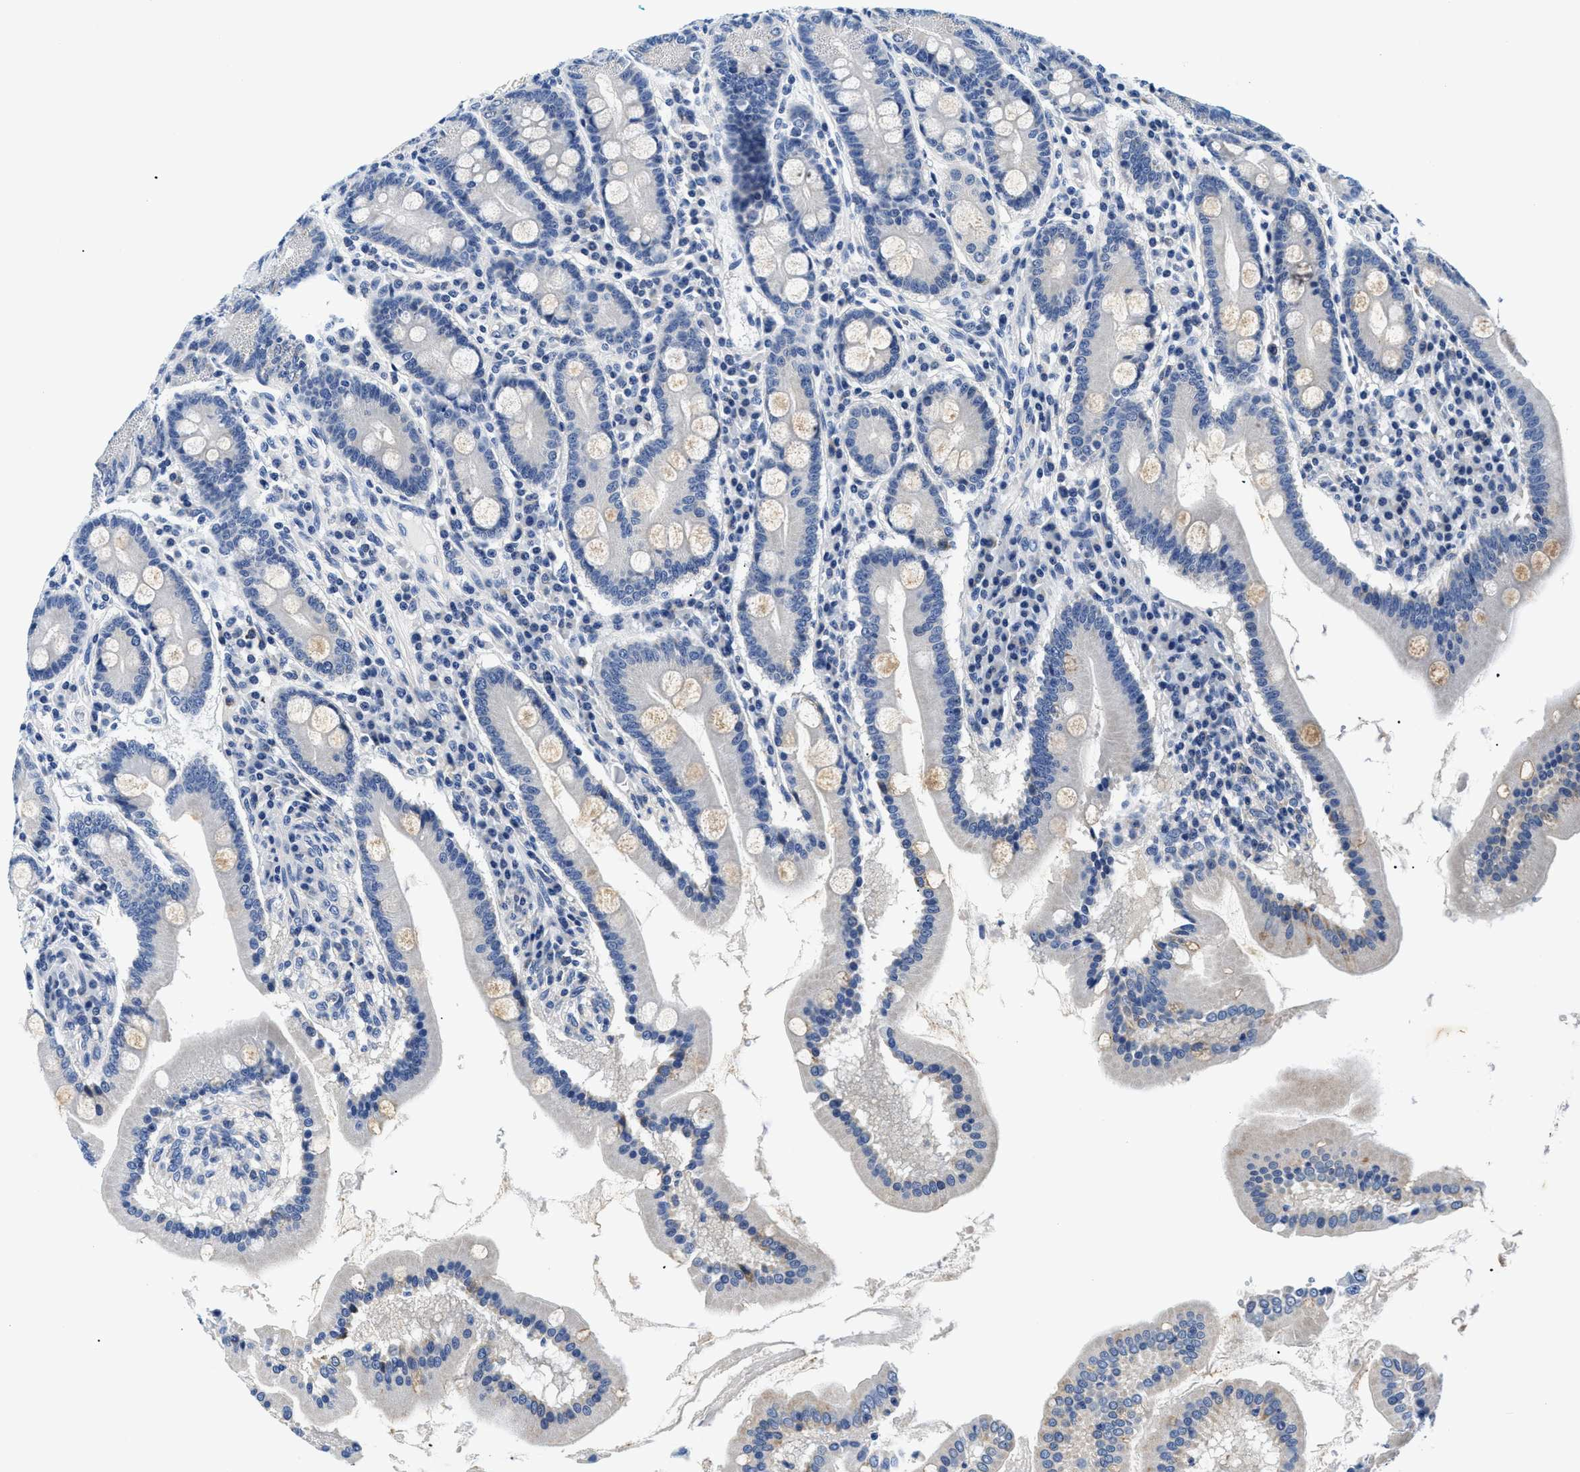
{"staining": {"intensity": "moderate", "quantity": "<25%", "location": "cytoplasmic/membranous"}, "tissue": "duodenum", "cell_type": "Glandular cells", "image_type": "normal", "snomed": [{"axis": "morphology", "description": "Normal tissue, NOS"}, {"axis": "topography", "description": "Duodenum"}], "caption": "Protein staining displays moderate cytoplasmic/membranous positivity in about <25% of glandular cells in benign duodenum.", "gene": "MEA1", "patient": {"sex": "male", "age": 50}}